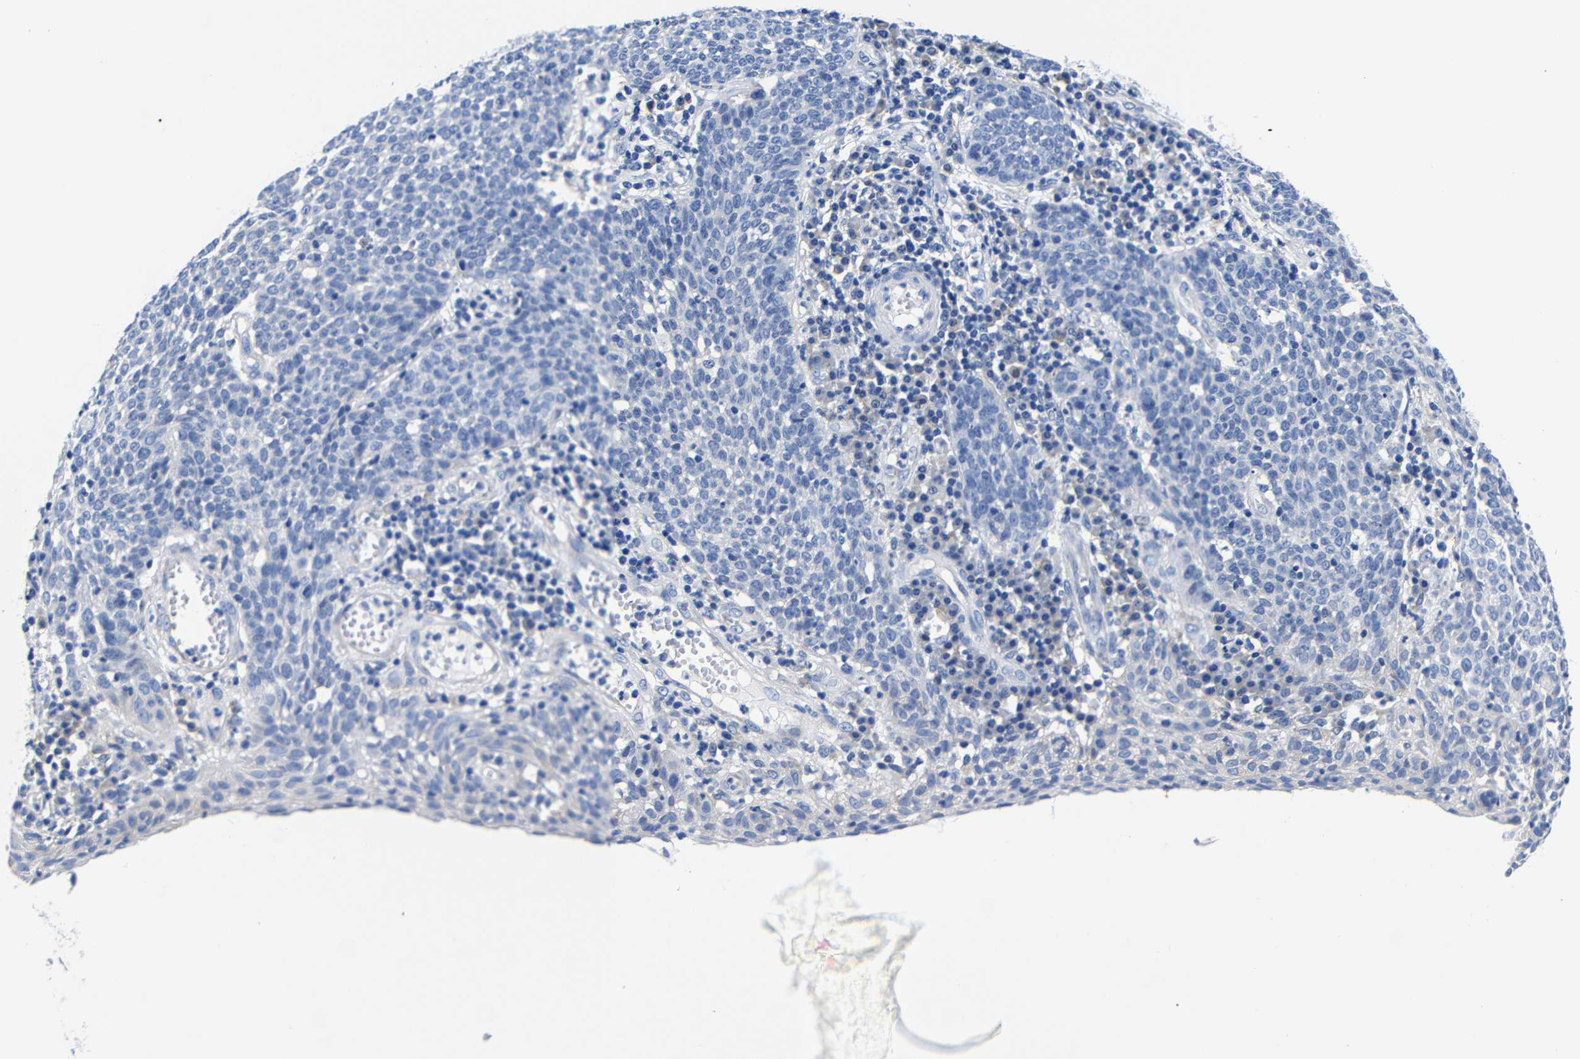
{"staining": {"intensity": "negative", "quantity": "none", "location": "none"}, "tissue": "cervical cancer", "cell_type": "Tumor cells", "image_type": "cancer", "snomed": [{"axis": "morphology", "description": "Squamous cell carcinoma, NOS"}, {"axis": "topography", "description": "Cervix"}], "caption": "Photomicrograph shows no significant protein expression in tumor cells of cervical squamous cell carcinoma.", "gene": "CLEC4G", "patient": {"sex": "female", "age": 34}}